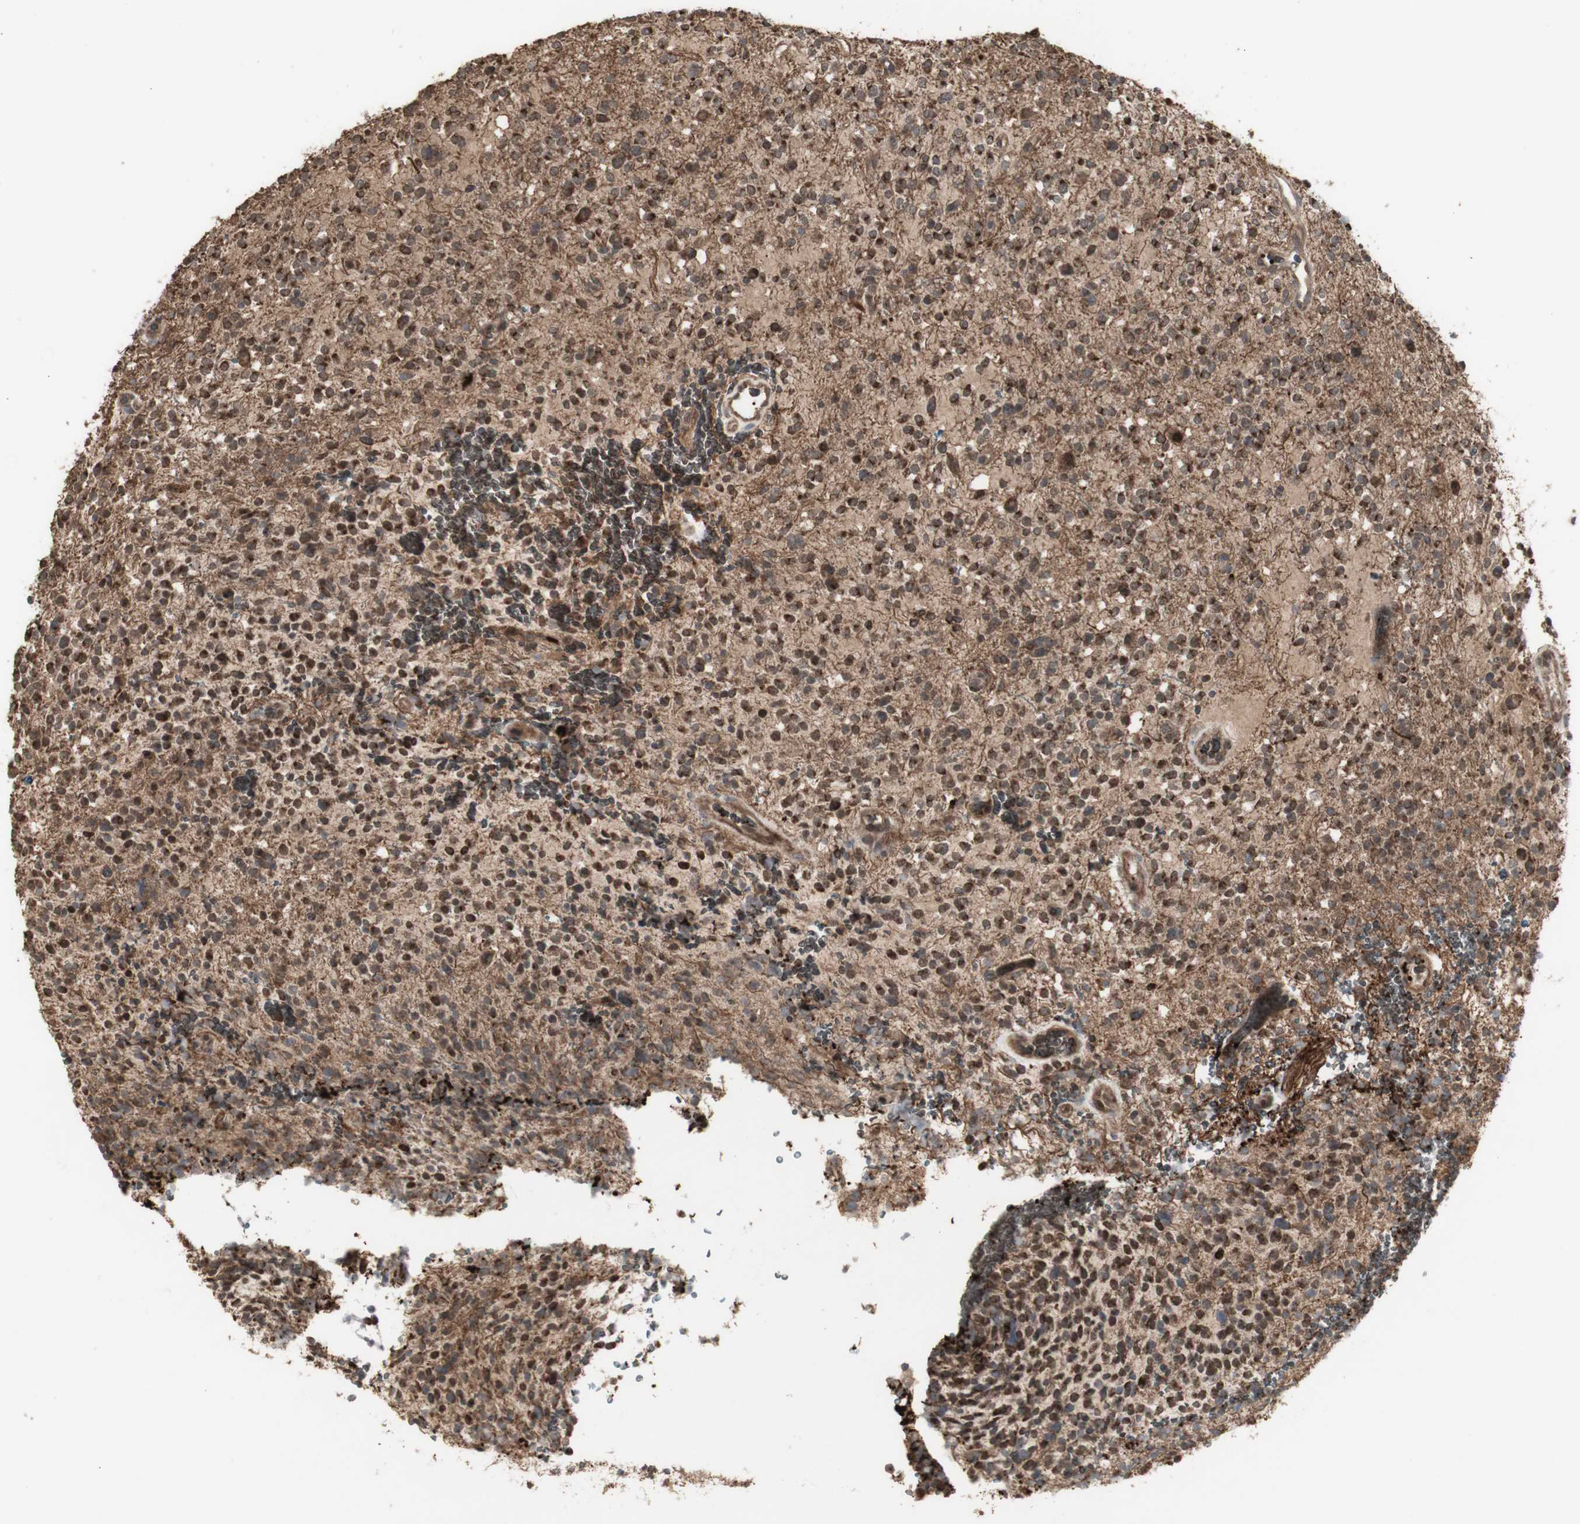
{"staining": {"intensity": "moderate", "quantity": "25%-75%", "location": "cytoplasmic/membranous"}, "tissue": "glioma", "cell_type": "Tumor cells", "image_type": "cancer", "snomed": [{"axis": "morphology", "description": "Glioma, malignant, High grade"}, {"axis": "topography", "description": "Brain"}], "caption": "Immunohistochemistry (DAB (3,3'-diaminobenzidine)) staining of human high-grade glioma (malignant) demonstrates moderate cytoplasmic/membranous protein expression in about 25%-75% of tumor cells.", "gene": "ALOX12", "patient": {"sex": "male", "age": 48}}